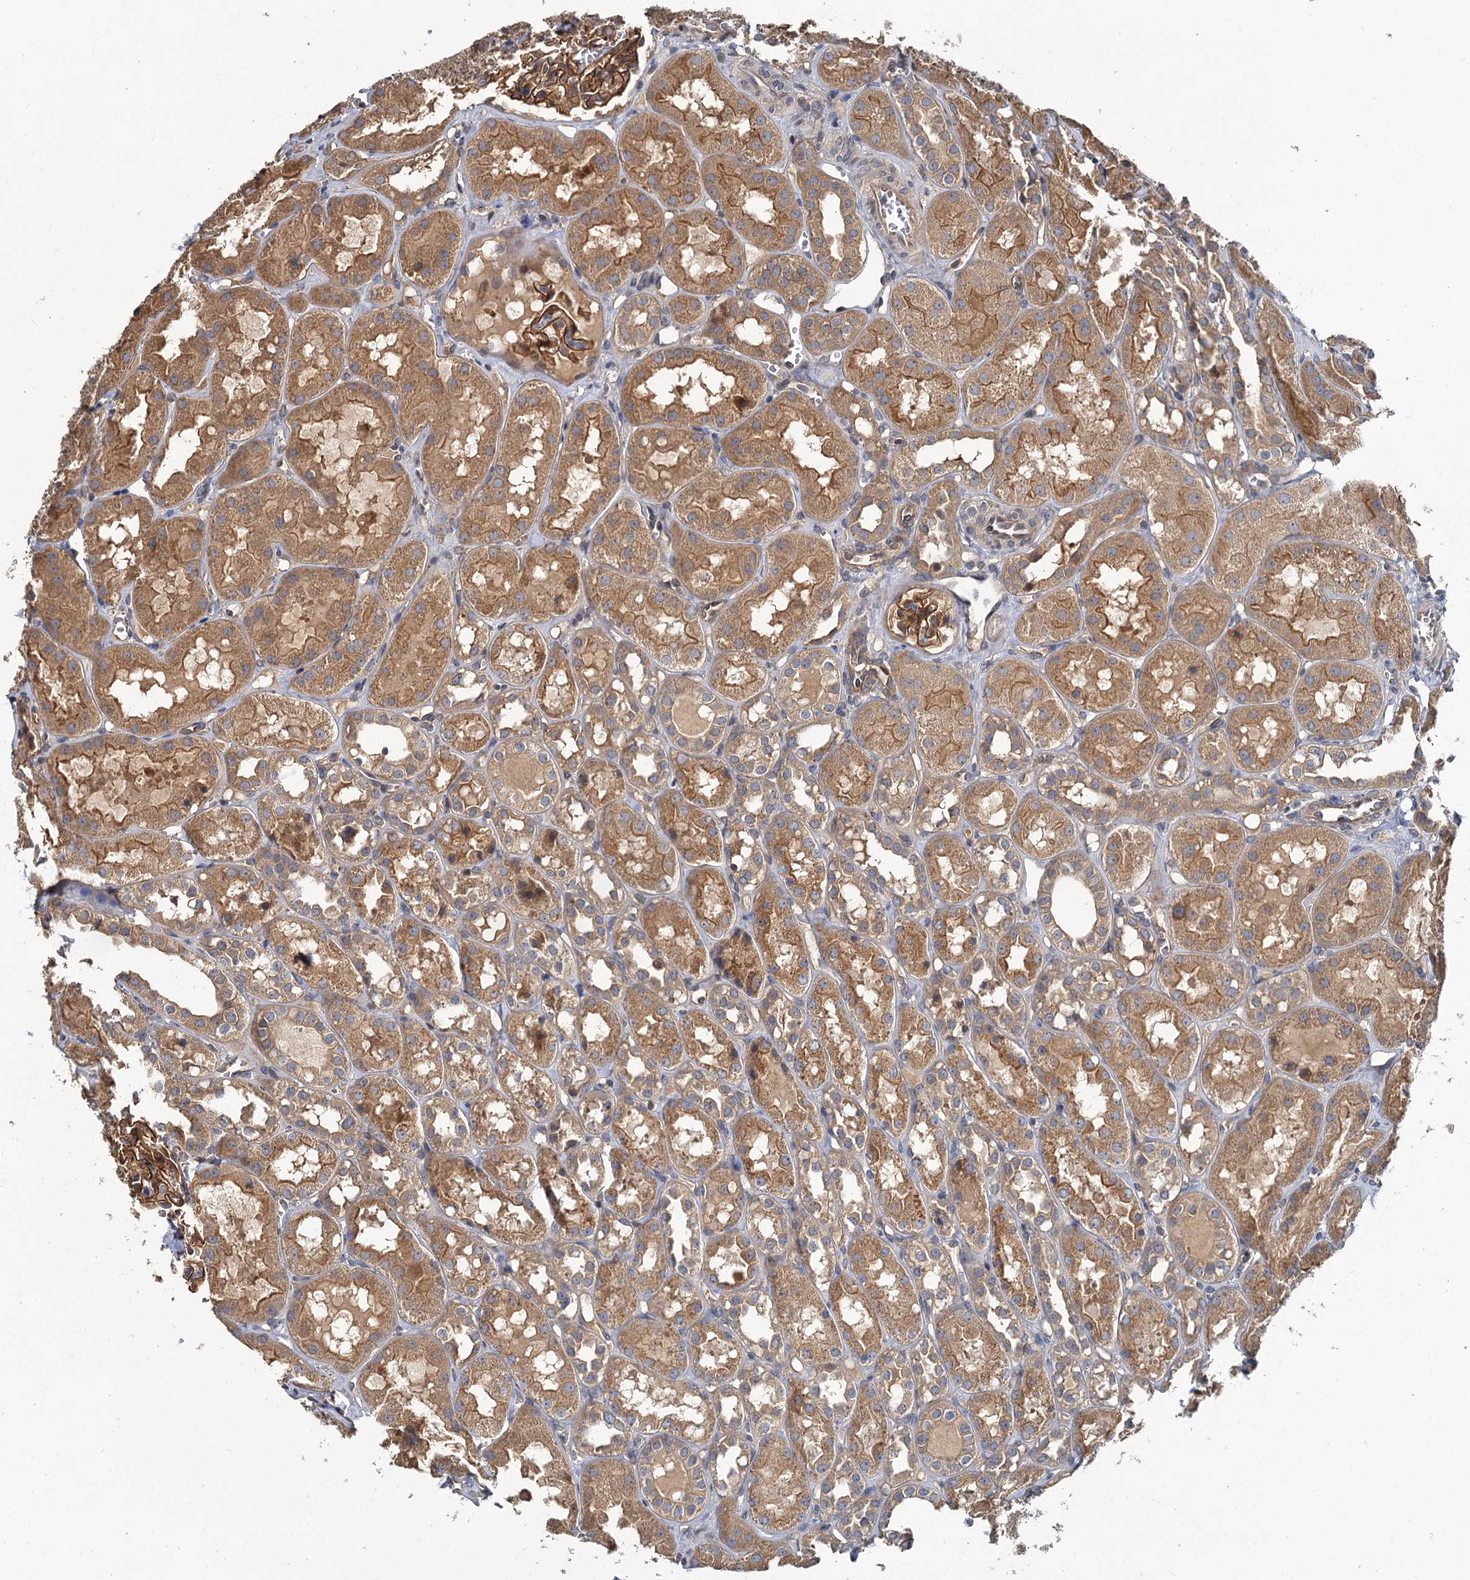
{"staining": {"intensity": "moderate", "quantity": ">75%", "location": "cytoplasmic/membranous"}, "tissue": "kidney", "cell_type": "Cells in glomeruli", "image_type": "normal", "snomed": [{"axis": "morphology", "description": "Normal tissue, NOS"}, {"axis": "topography", "description": "Kidney"}], "caption": "Cells in glomeruli exhibit medium levels of moderate cytoplasmic/membranous staining in approximately >75% of cells in benign kidney.", "gene": "ZNF324", "patient": {"sex": "male", "age": 16}}